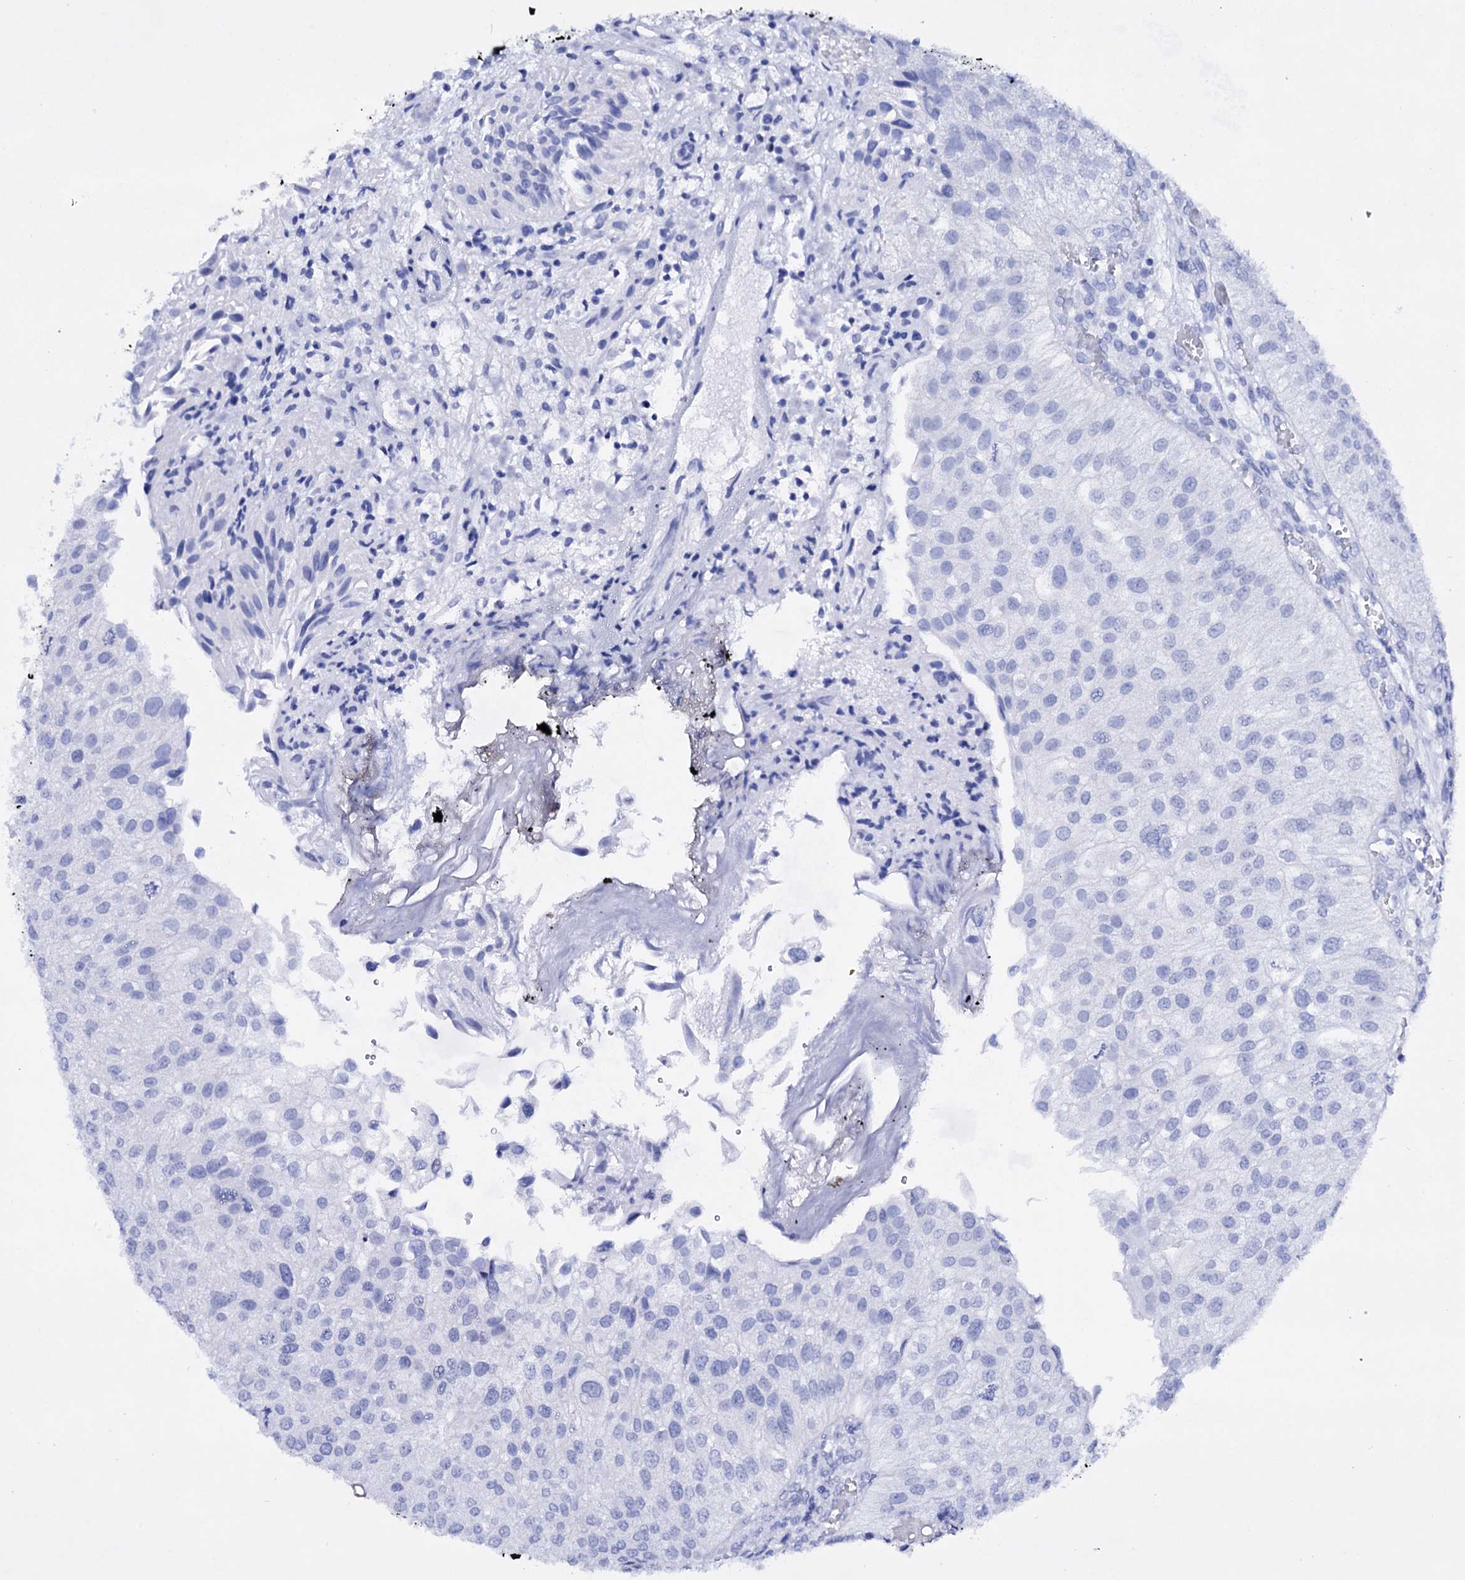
{"staining": {"intensity": "negative", "quantity": "none", "location": "none"}, "tissue": "urothelial cancer", "cell_type": "Tumor cells", "image_type": "cancer", "snomed": [{"axis": "morphology", "description": "Urothelial carcinoma, Low grade"}, {"axis": "topography", "description": "Urinary bladder"}], "caption": "Immunohistochemistry histopathology image of urothelial cancer stained for a protein (brown), which reveals no expression in tumor cells.", "gene": "PLIN1", "patient": {"sex": "female", "age": 89}}